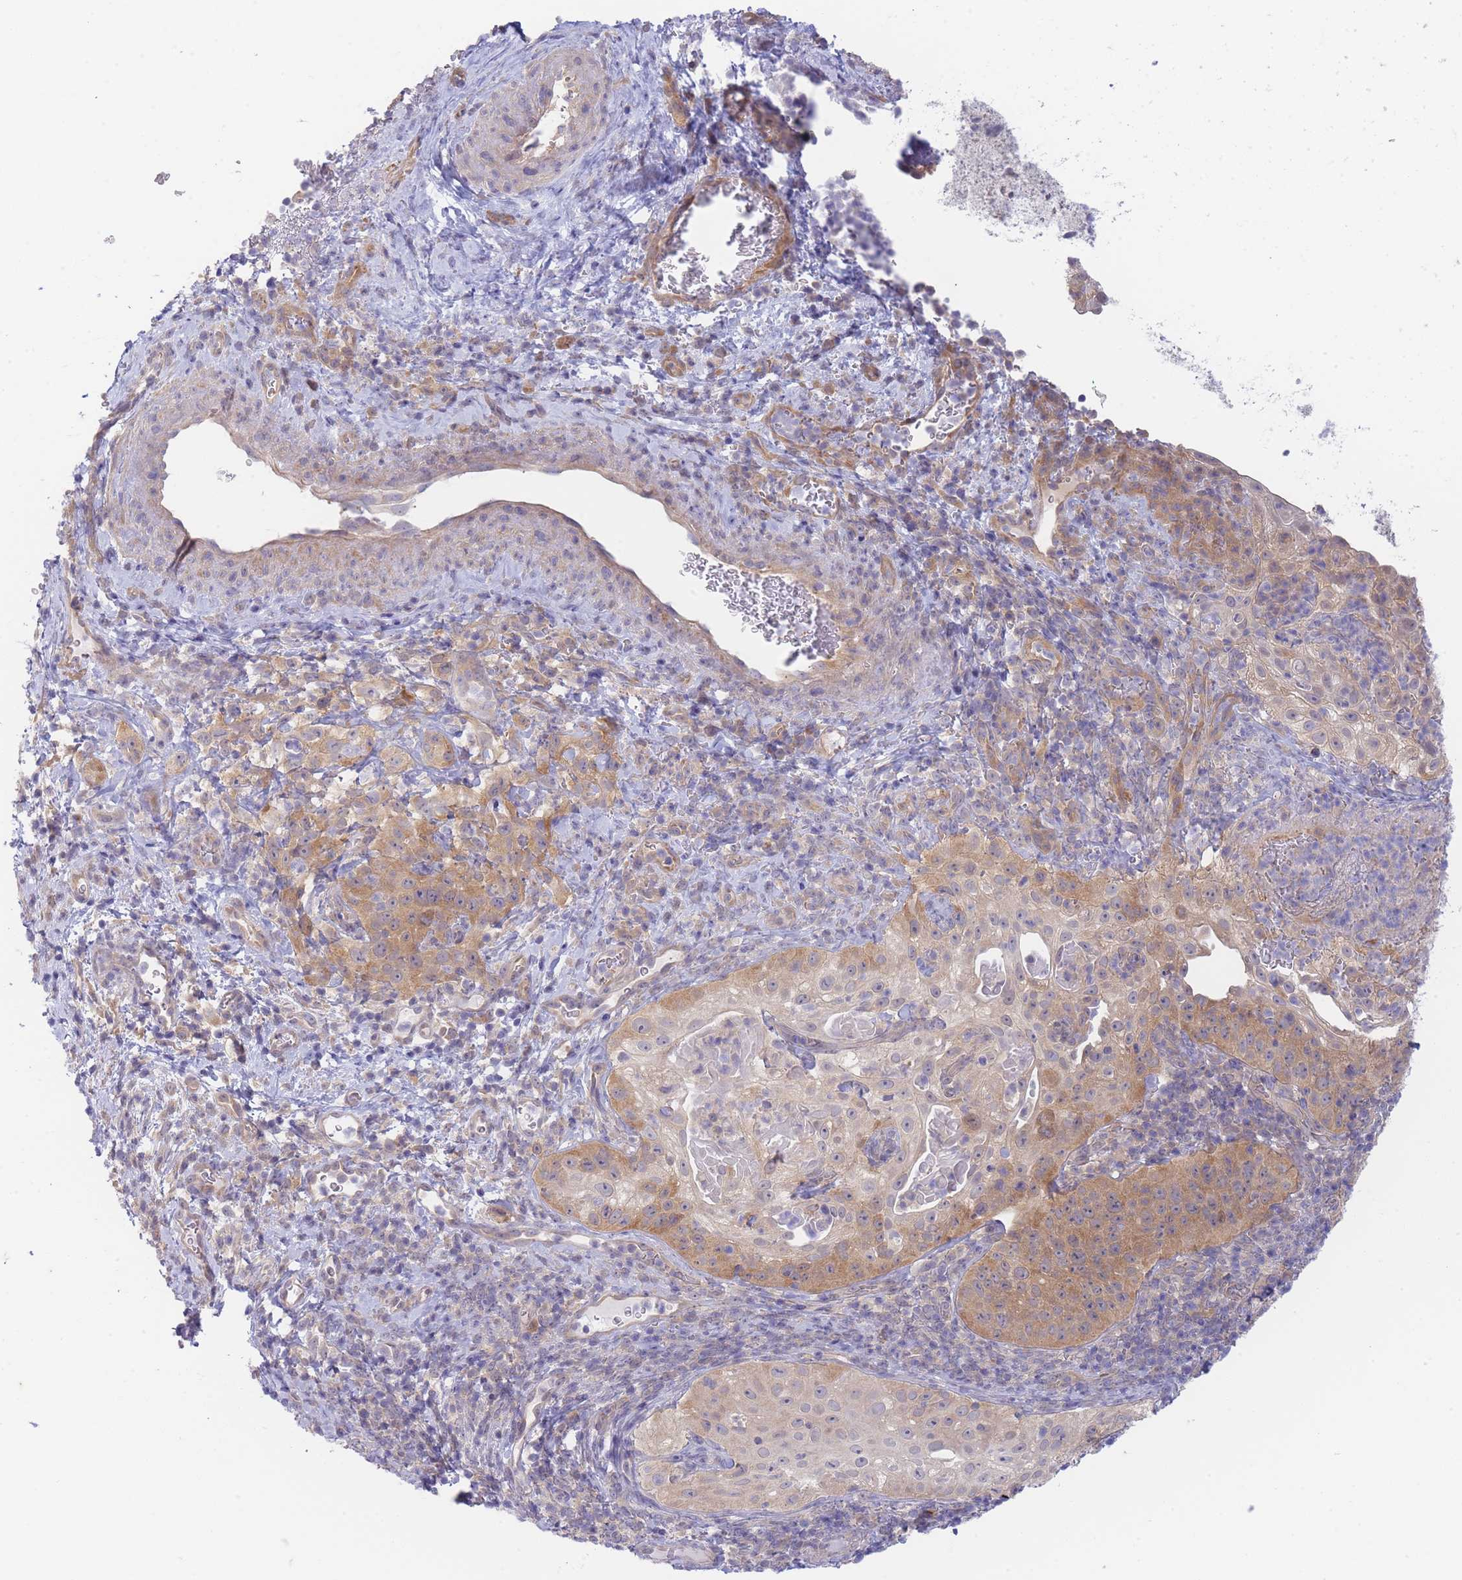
{"staining": {"intensity": "moderate", "quantity": ">75%", "location": "cytoplasmic/membranous"}, "tissue": "cervical cancer", "cell_type": "Tumor cells", "image_type": "cancer", "snomed": [{"axis": "morphology", "description": "Squamous cell carcinoma, NOS"}, {"axis": "topography", "description": "Cervix"}], "caption": "An image of squamous cell carcinoma (cervical) stained for a protein displays moderate cytoplasmic/membranous brown staining in tumor cells. (brown staining indicates protein expression, while blue staining denotes nuclei).", "gene": "SUGT1", "patient": {"sex": "female", "age": 52}}